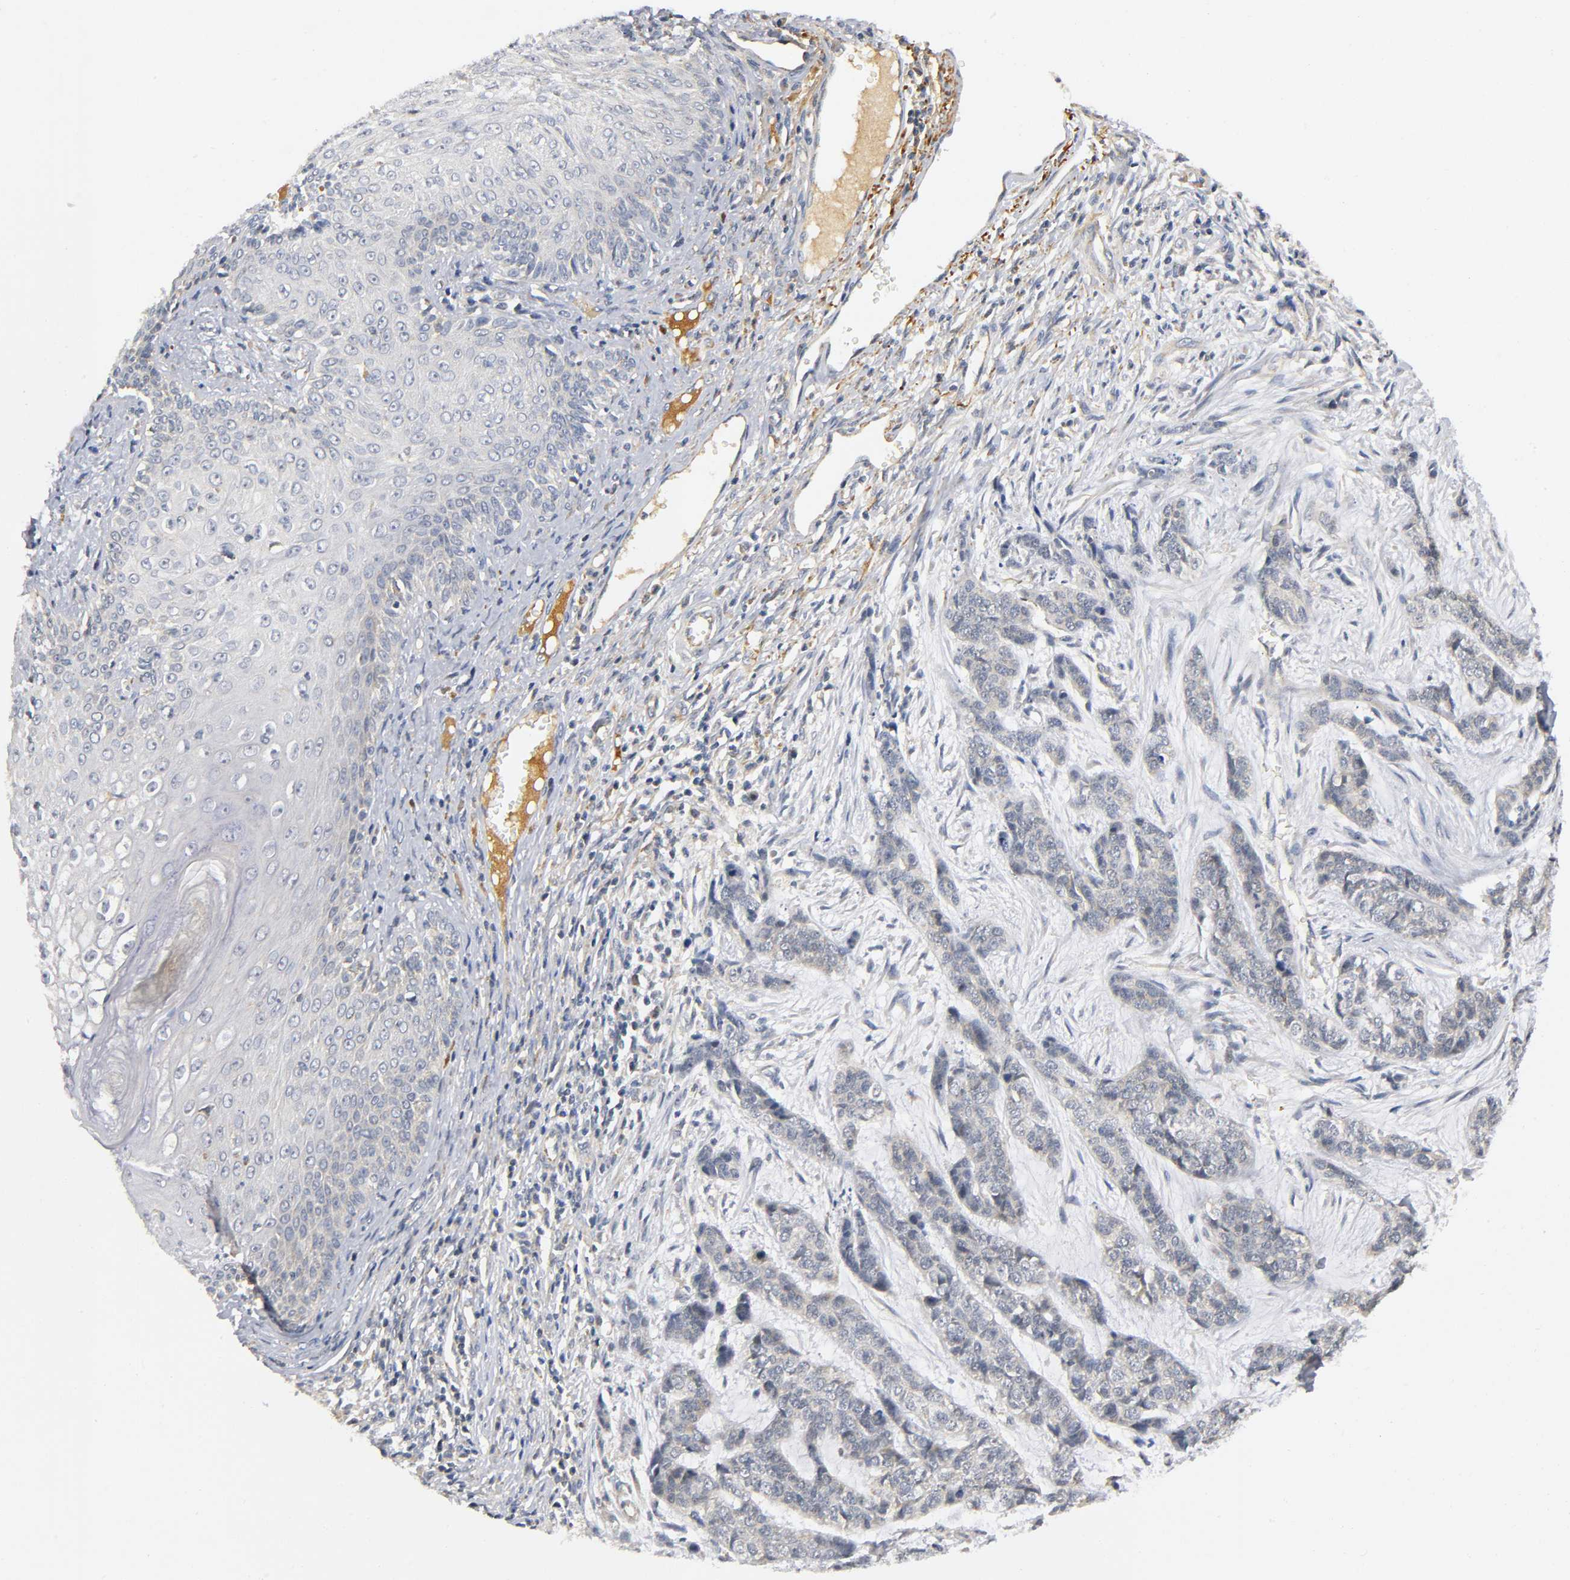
{"staining": {"intensity": "negative", "quantity": "none", "location": "none"}, "tissue": "skin cancer", "cell_type": "Tumor cells", "image_type": "cancer", "snomed": [{"axis": "morphology", "description": "Basal cell carcinoma"}, {"axis": "topography", "description": "Skin"}], "caption": "Immunohistochemistry image of neoplastic tissue: human skin cancer (basal cell carcinoma) stained with DAB exhibits no significant protein expression in tumor cells.", "gene": "NRP1", "patient": {"sex": "female", "age": 64}}